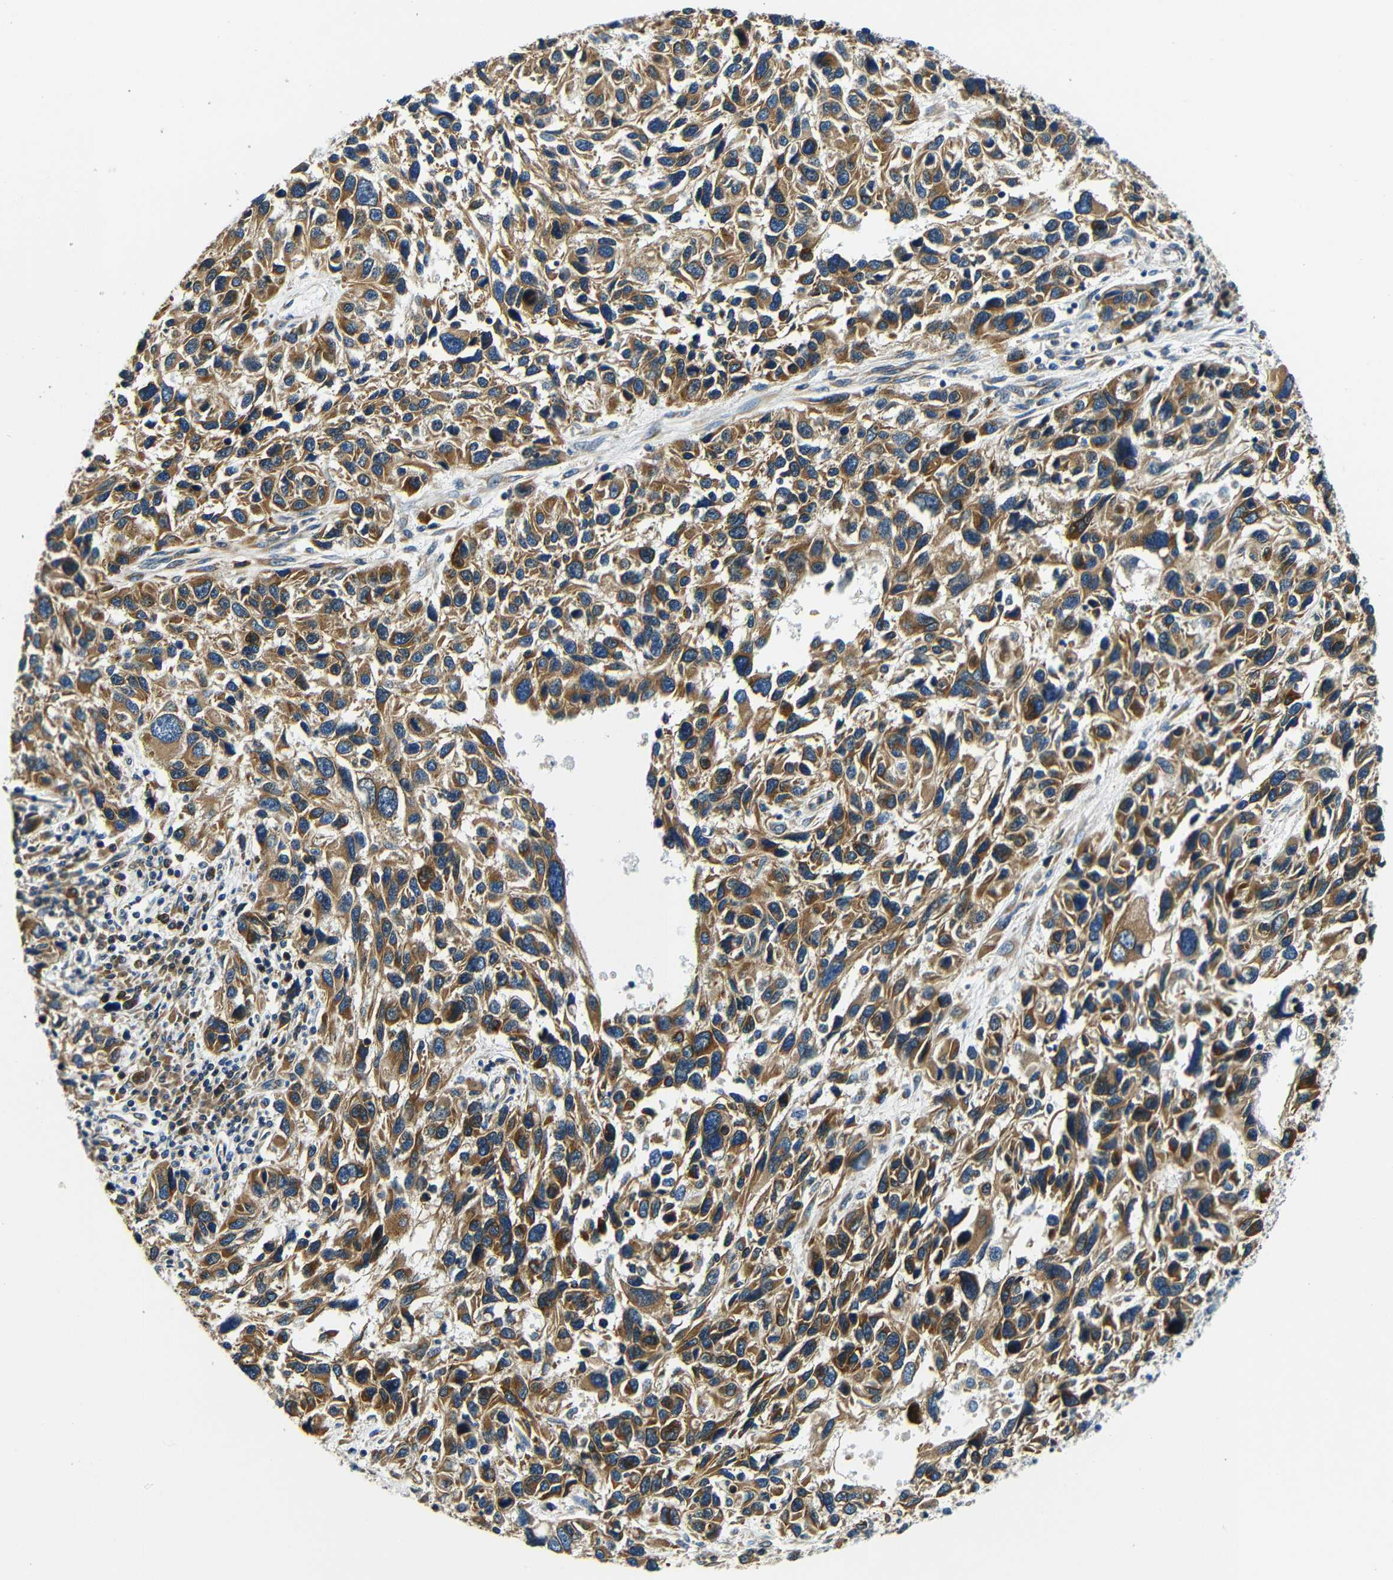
{"staining": {"intensity": "strong", "quantity": ">75%", "location": "cytoplasmic/membranous"}, "tissue": "melanoma", "cell_type": "Tumor cells", "image_type": "cancer", "snomed": [{"axis": "morphology", "description": "Malignant melanoma, NOS"}, {"axis": "topography", "description": "Skin"}], "caption": "Strong cytoplasmic/membranous staining is appreciated in about >75% of tumor cells in melanoma.", "gene": "VAPB", "patient": {"sex": "male", "age": 53}}